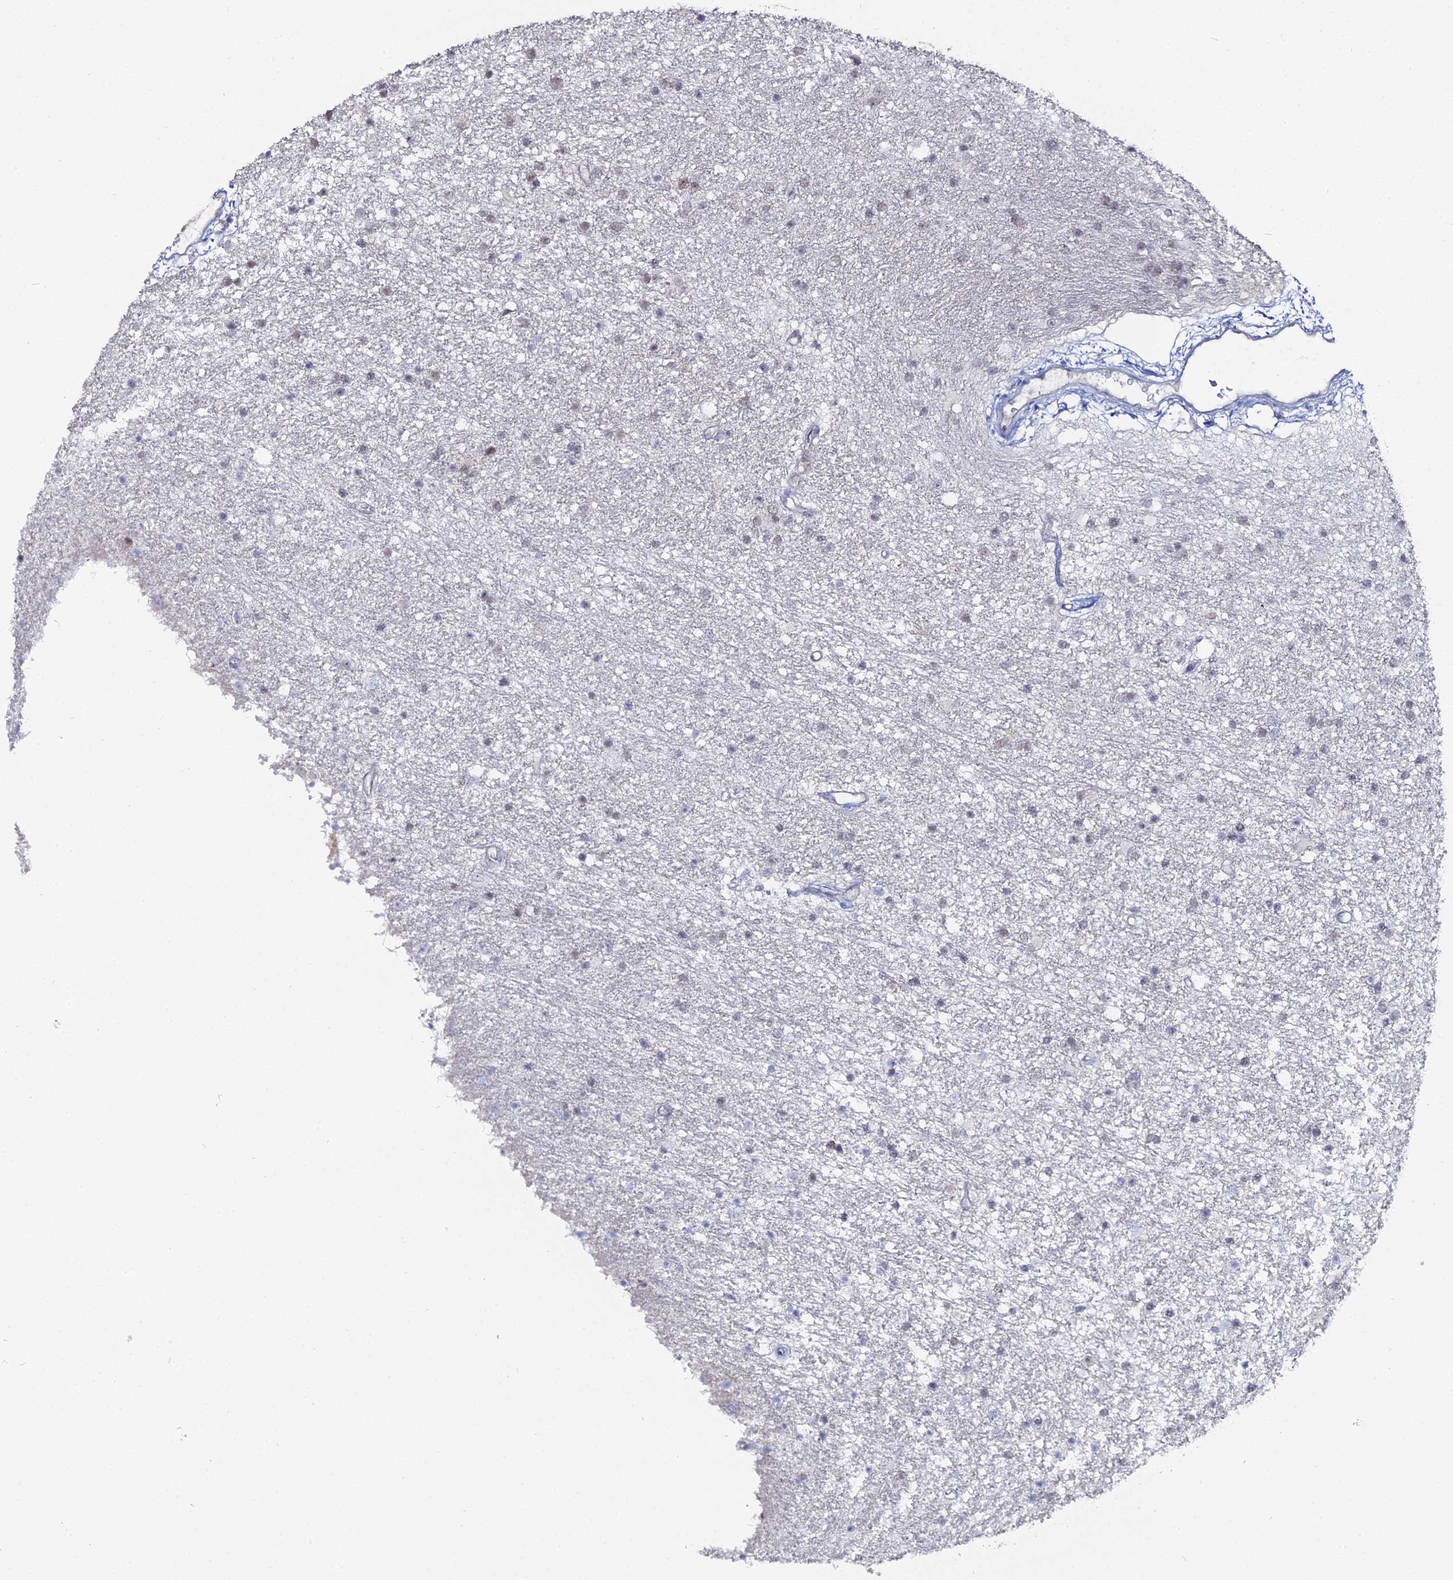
{"staining": {"intensity": "negative", "quantity": "none", "location": "none"}, "tissue": "glioma", "cell_type": "Tumor cells", "image_type": "cancer", "snomed": [{"axis": "morphology", "description": "Glioma, malignant, High grade"}, {"axis": "topography", "description": "Brain"}], "caption": "A high-resolution micrograph shows immunohistochemistry staining of malignant glioma (high-grade), which displays no significant expression in tumor cells.", "gene": "THAP4", "patient": {"sex": "male", "age": 77}}